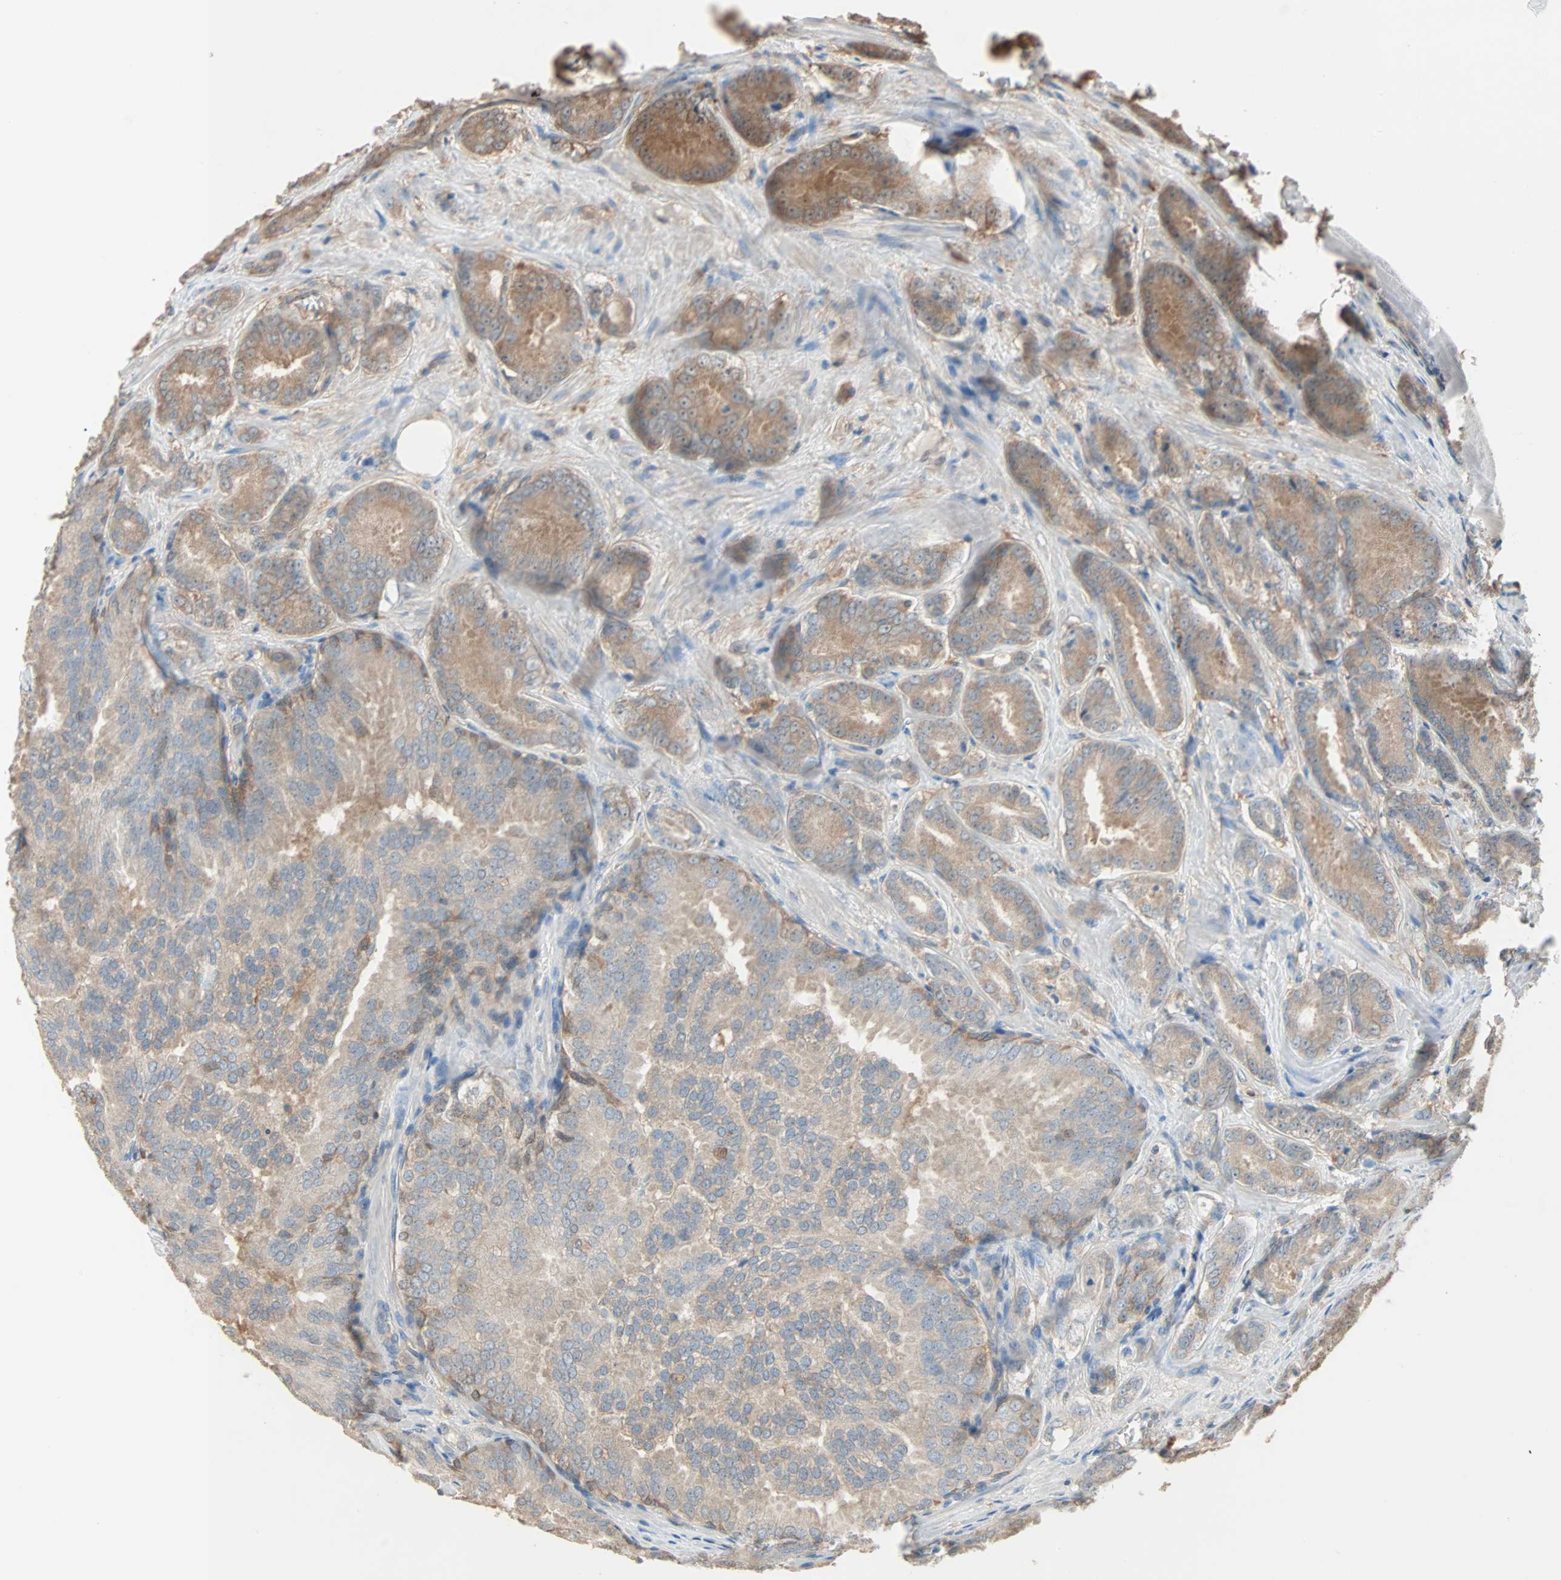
{"staining": {"intensity": "moderate", "quantity": ">75%", "location": "cytoplasmic/membranous"}, "tissue": "prostate cancer", "cell_type": "Tumor cells", "image_type": "cancer", "snomed": [{"axis": "morphology", "description": "Adenocarcinoma, High grade"}, {"axis": "topography", "description": "Prostate"}], "caption": "This micrograph displays immunohistochemistry staining of human prostate cancer (adenocarcinoma (high-grade)), with medium moderate cytoplasmic/membranous positivity in about >75% of tumor cells.", "gene": "PRDX1", "patient": {"sex": "male", "age": 64}}